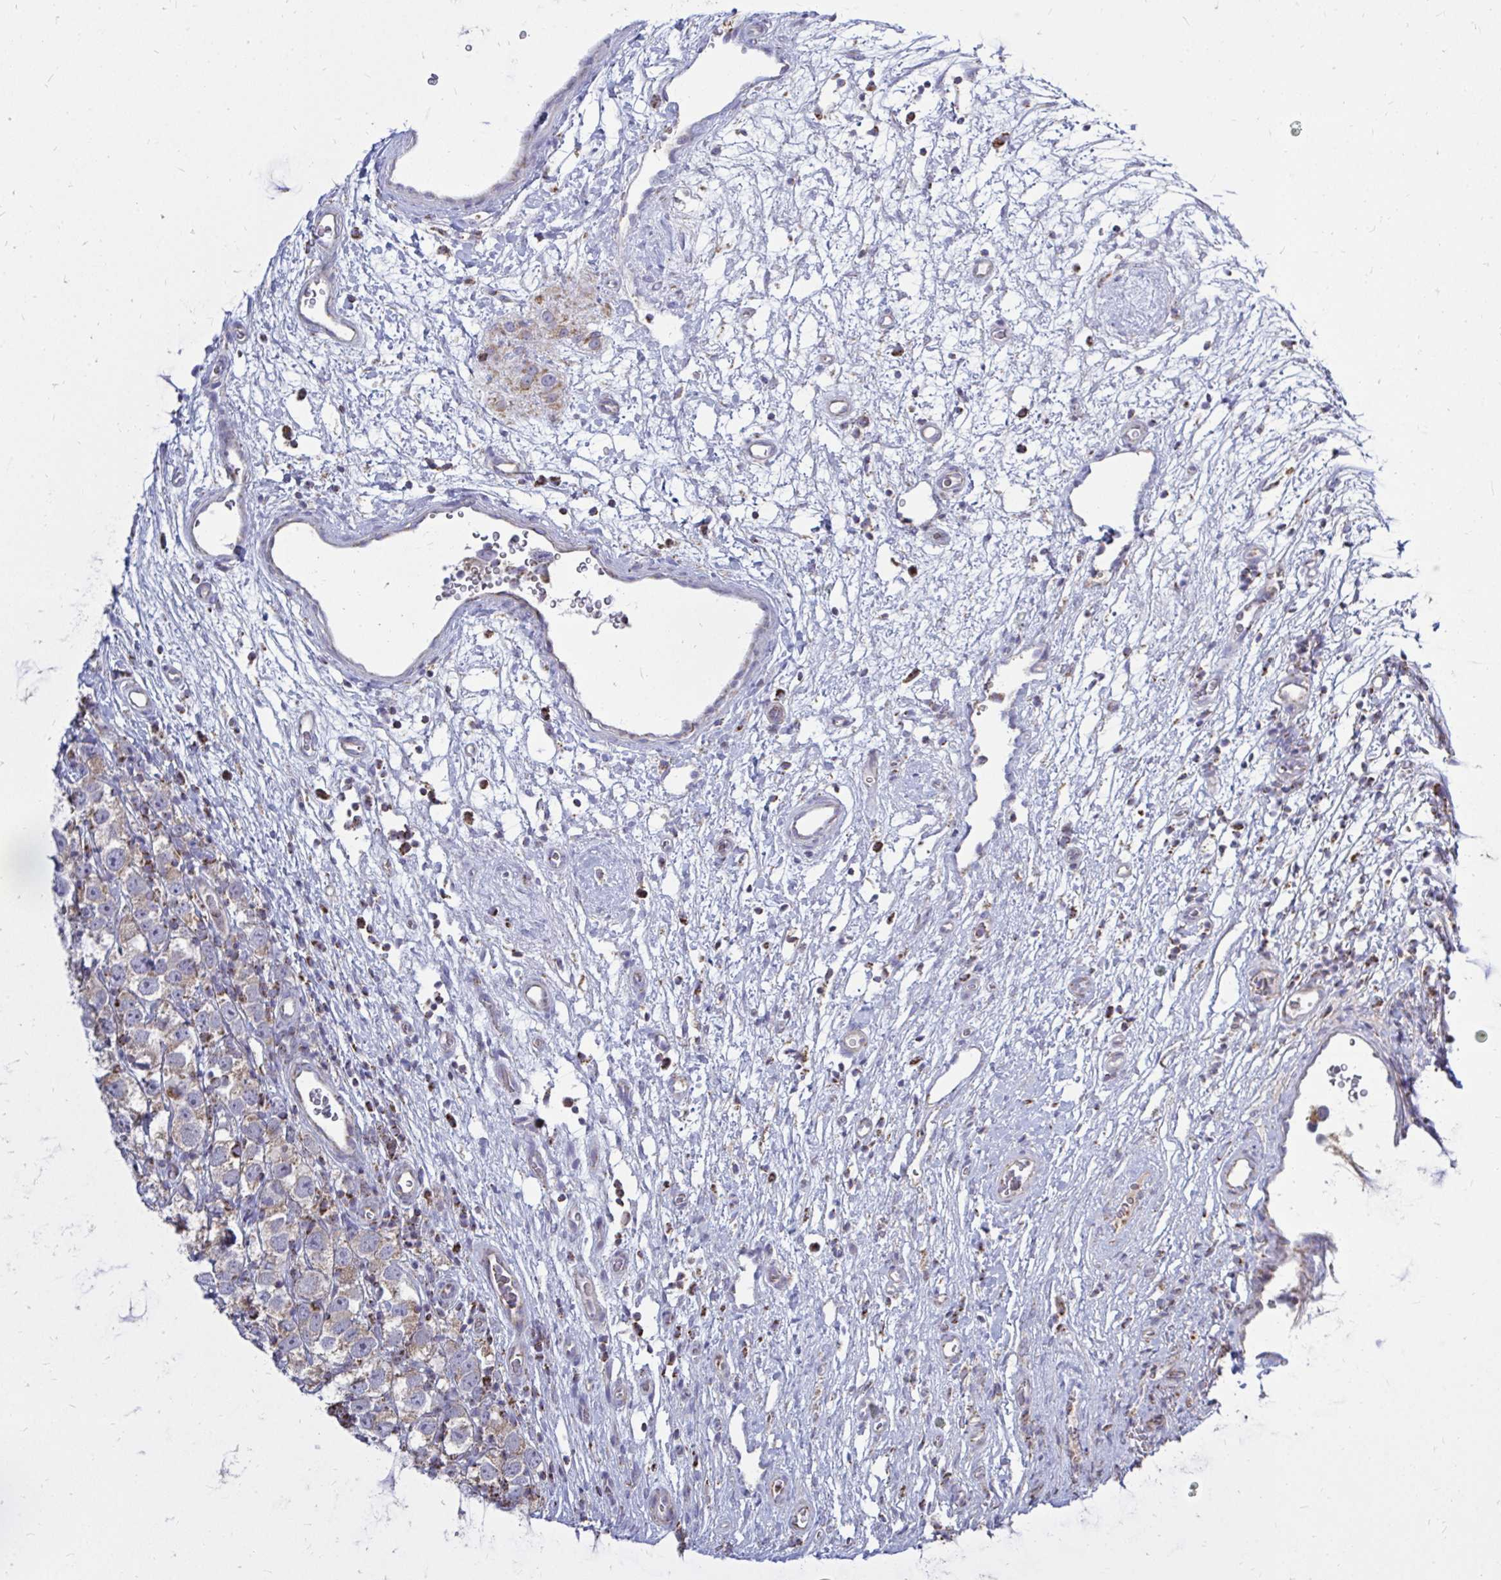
{"staining": {"intensity": "weak", "quantity": ">75%", "location": "cytoplasmic/membranous"}, "tissue": "testis cancer", "cell_type": "Tumor cells", "image_type": "cancer", "snomed": [{"axis": "morphology", "description": "Seminoma, NOS"}, {"axis": "topography", "description": "Testis"}], "caption": "This is an image of immunohistochemistry staining of testis seminoma, which shows weak expression in the cytoplasmic/membranous of tumor cells.", "gene": "OR10R2", "patient": {"sex": "male", "age": 26}}